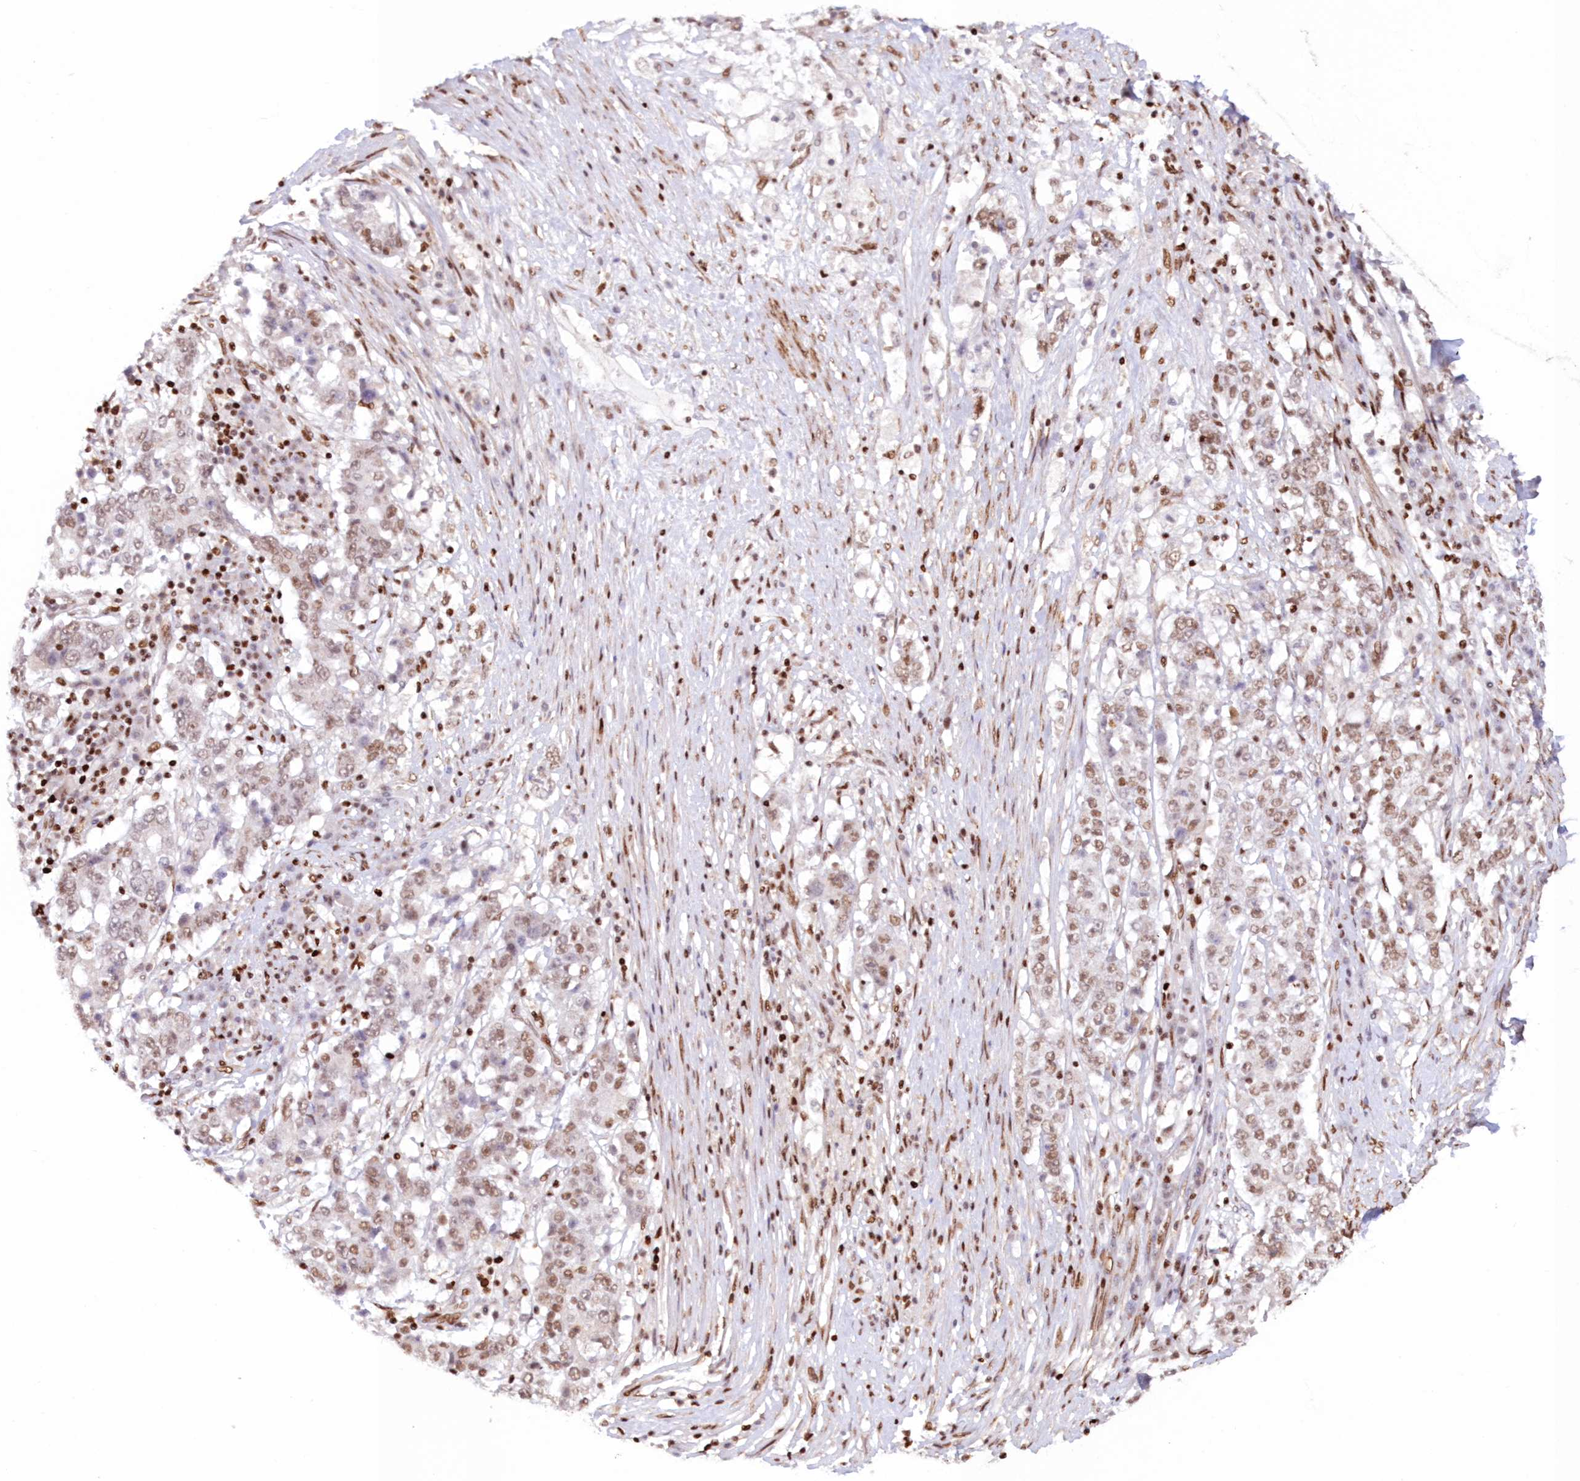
{"staining": {"intensity": "moderate", "quantity": ">75%", "location": "nuclear"}, "tissue": "stomach cancer", "cell_type": "Tumor cells", "image_type": "cancer", "snomed": [{"axis": "morphology", "description": "Adenocarcinoma, NOS"}, {"axis": "topography", "description": "Stomach"}], "caption": "A brown stain shows moderate nuclear positivity of a protein in stomach cancer (adenocarcinoma) tumor cells.", "gene": "POLR2B", "patient": {"sex": "male", "age": 59}}